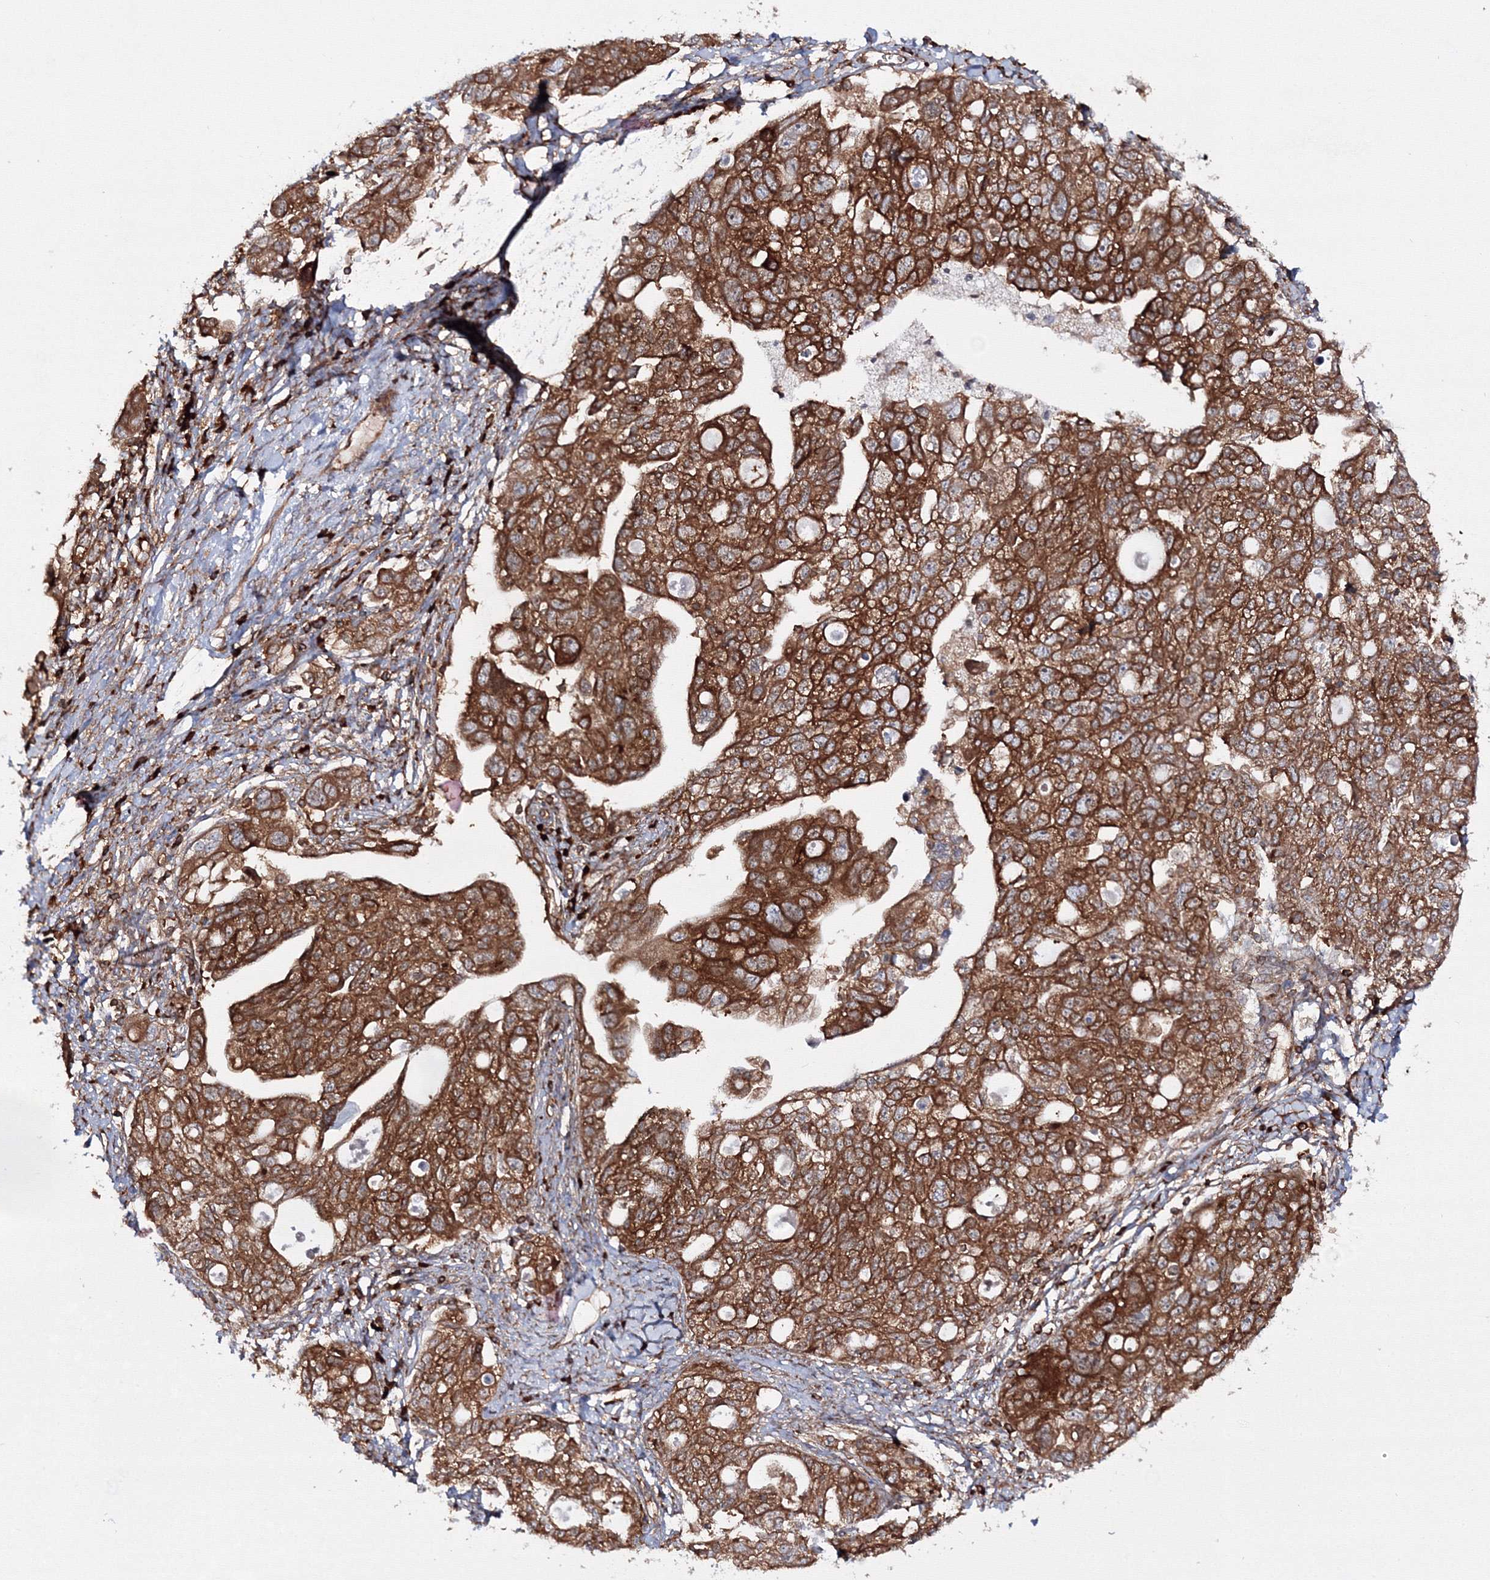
{"staining": {"intensity": "strong", "quantity": ">75%", "location": "cytoplasmic/membranous"}, "tissue": "ovarian cancer", "cell_type": "Tumor cells", "image_type": "cancer", "snomed": [{"axis": "morphology", "description": "Carcinoma, NOS"}, {"axis": "morphology", "description": "Cystadenocarcinoma, serous, NOS"}, {"axis": "topography", "description": "Ovary"}], "caption": "Immunohistochemical staining of human ovarian serous cystadenocarcinoma reveals high levels of strong cytoplasmic/membranous protein positivity in approximately >75% of tumor cells. The protein of interest is stained brown, and the nuclei are stained in blue (DAB (3,3'-diaminobenzidine) IHC with brightfield microscopy, high magnification).", "gene": "HARS1", "patient": {"sex": "female", "age": 69}}